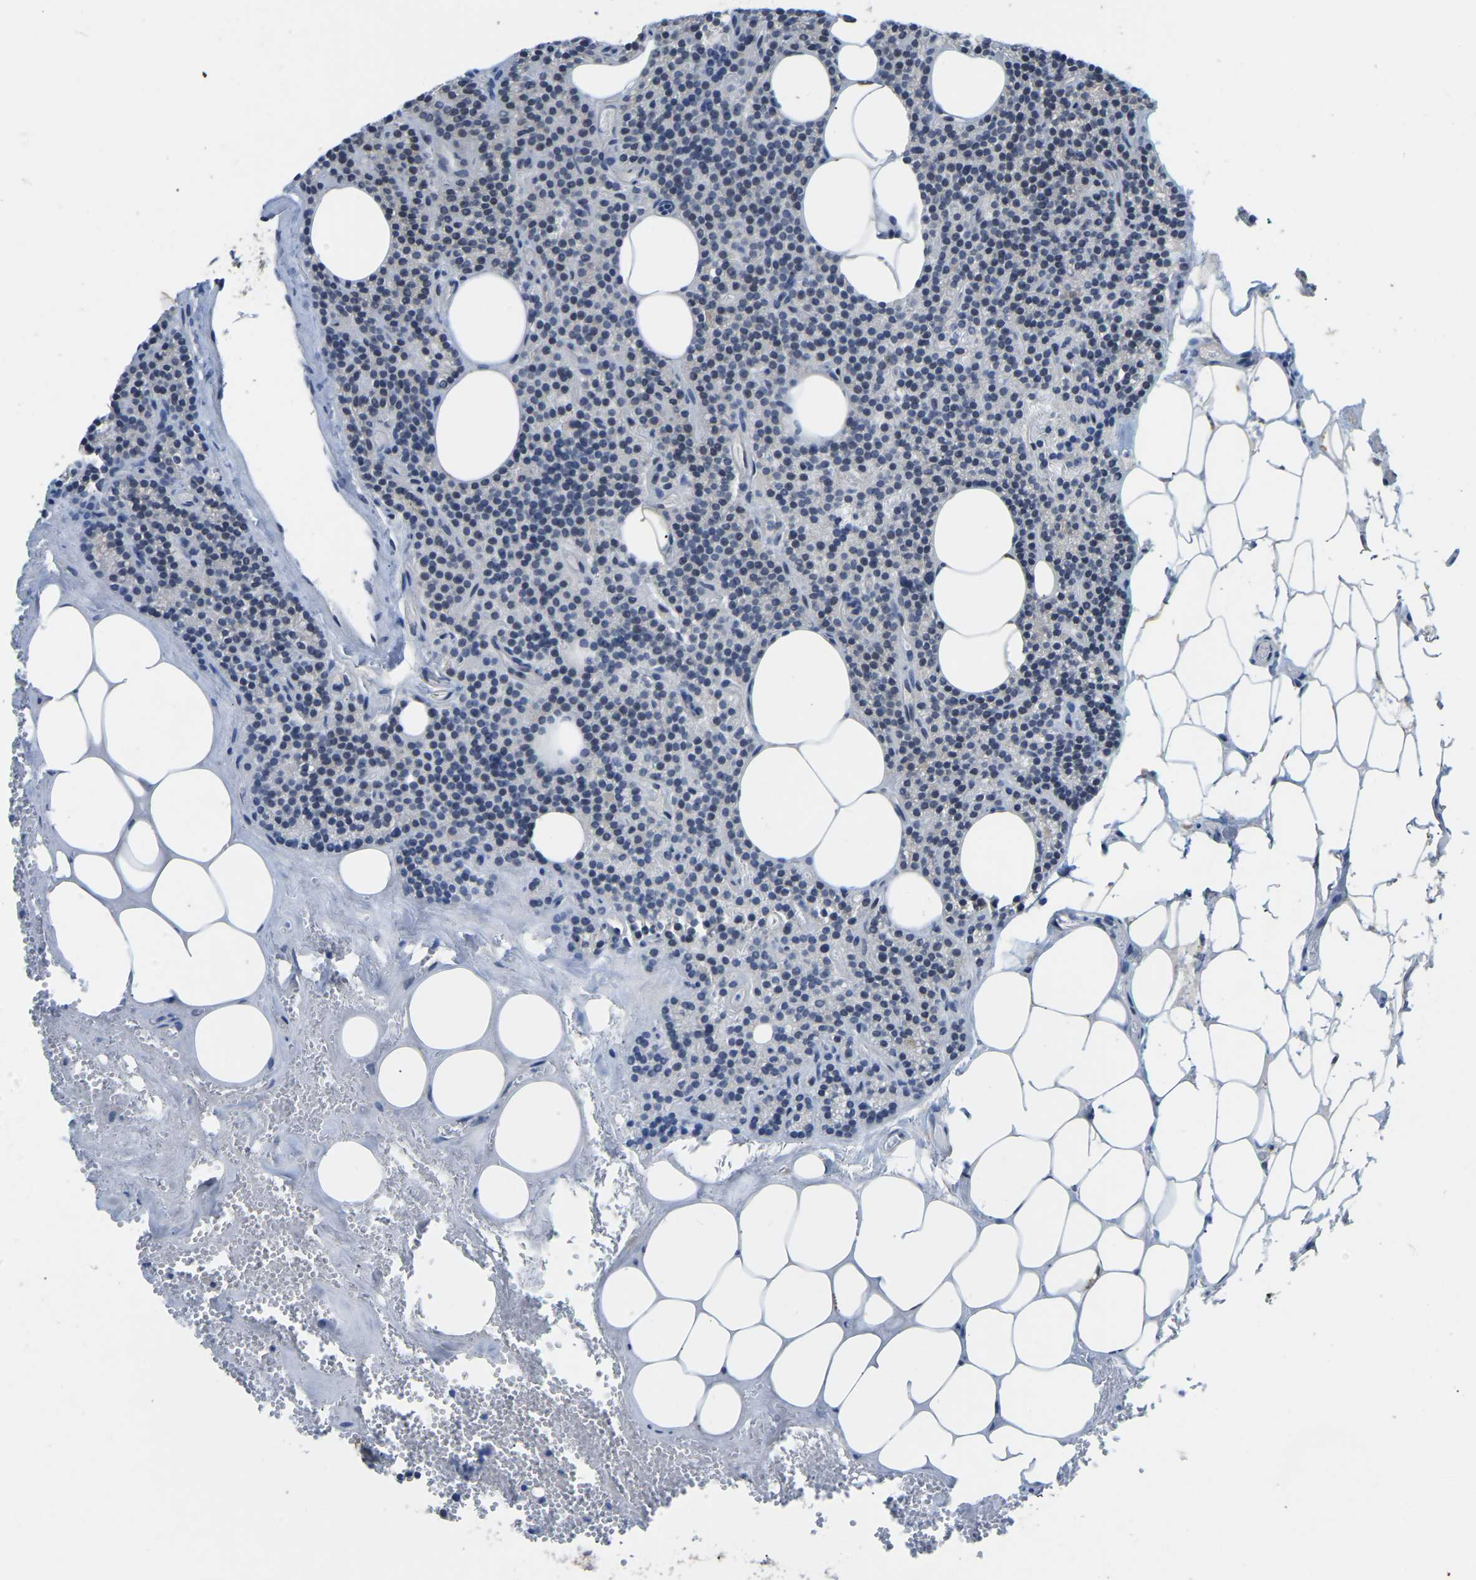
{"staining": {"intensity": "negative", "quantity": "none", "location": "none"}, "tissue": "parathyroid gland", "cell_type": "Glandular cells", "image_type": "normal", "snomed": [{"axis": "morphology", "description": "Normal tissue, NOS"}, {"axis": "morphology", "description": "Adenoma, NOS"}, {"axis": "topography", "description": "Parathyroid gland"}], "caption": "Immunohistochemistry photomicrograph of normal parathyroid gland: parathyroid gland stained with DAB demonstrates no significant protein positivity in glandular cells.", "gene": "AHNAK", "patient": {"sex": "female", "age": 43}}